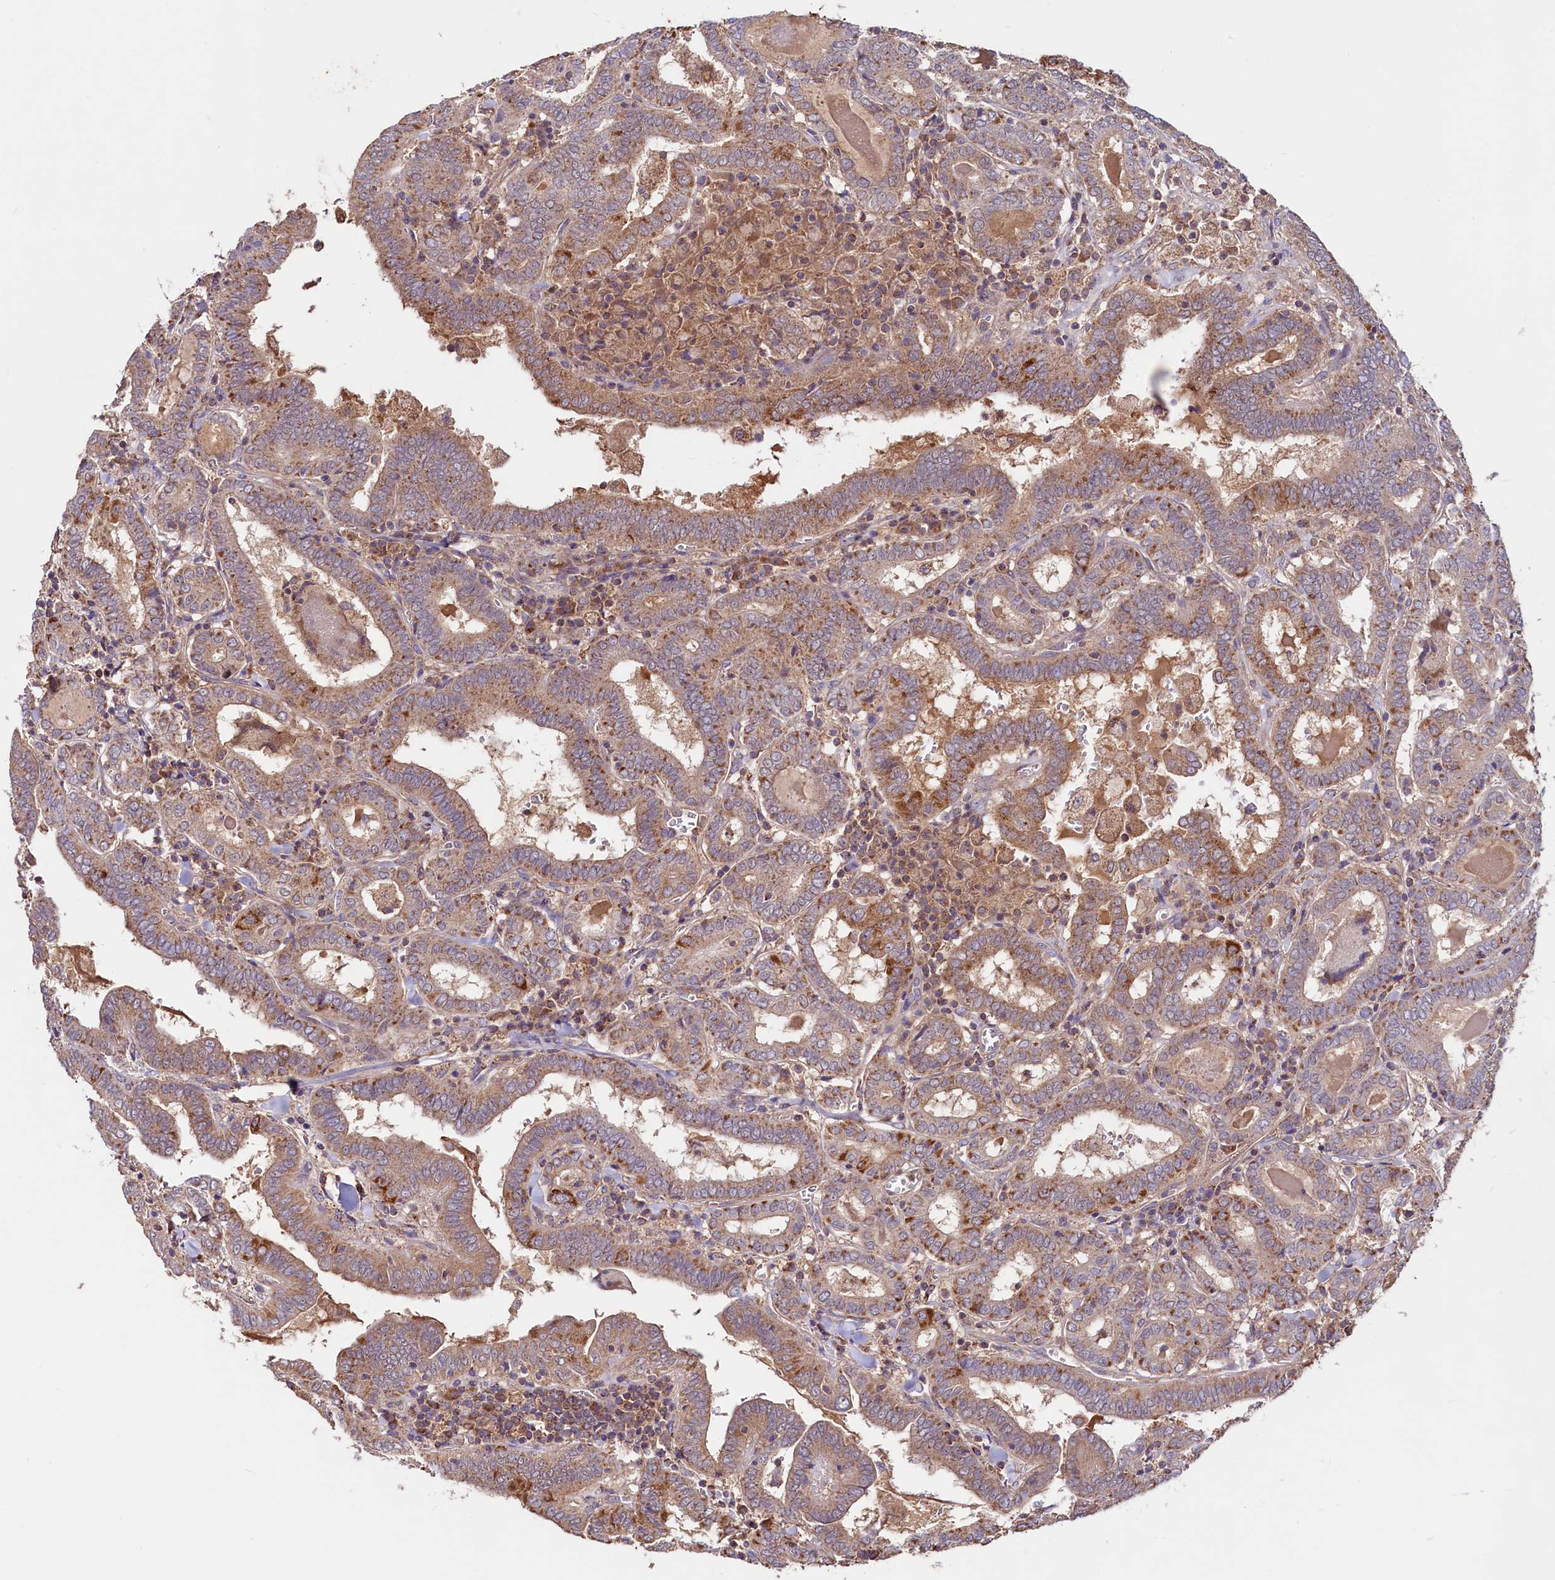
{"staining": {"intensity": "moderate", "quantity": ">75%", "location": "cytoplasmic/membranous"}, "tissue": "thyroid cancer", "cell_type": "Tumor cells", "image_type": "cancer", "snomed": [{"axis": "morphology", "description": "Papillary adenocarcinoma, NOS"}, {"axis": "topography", "description": "Thyroid gland"}], "caption": "Protein analysis of papillary adenocarcinoma (thyroid) tissue displays moderate cytoplasmic/membranous staining in approximately >75% of tumor cells.", "gene": "CIAO3", "patient": {"sex": "female", "age": 72}}